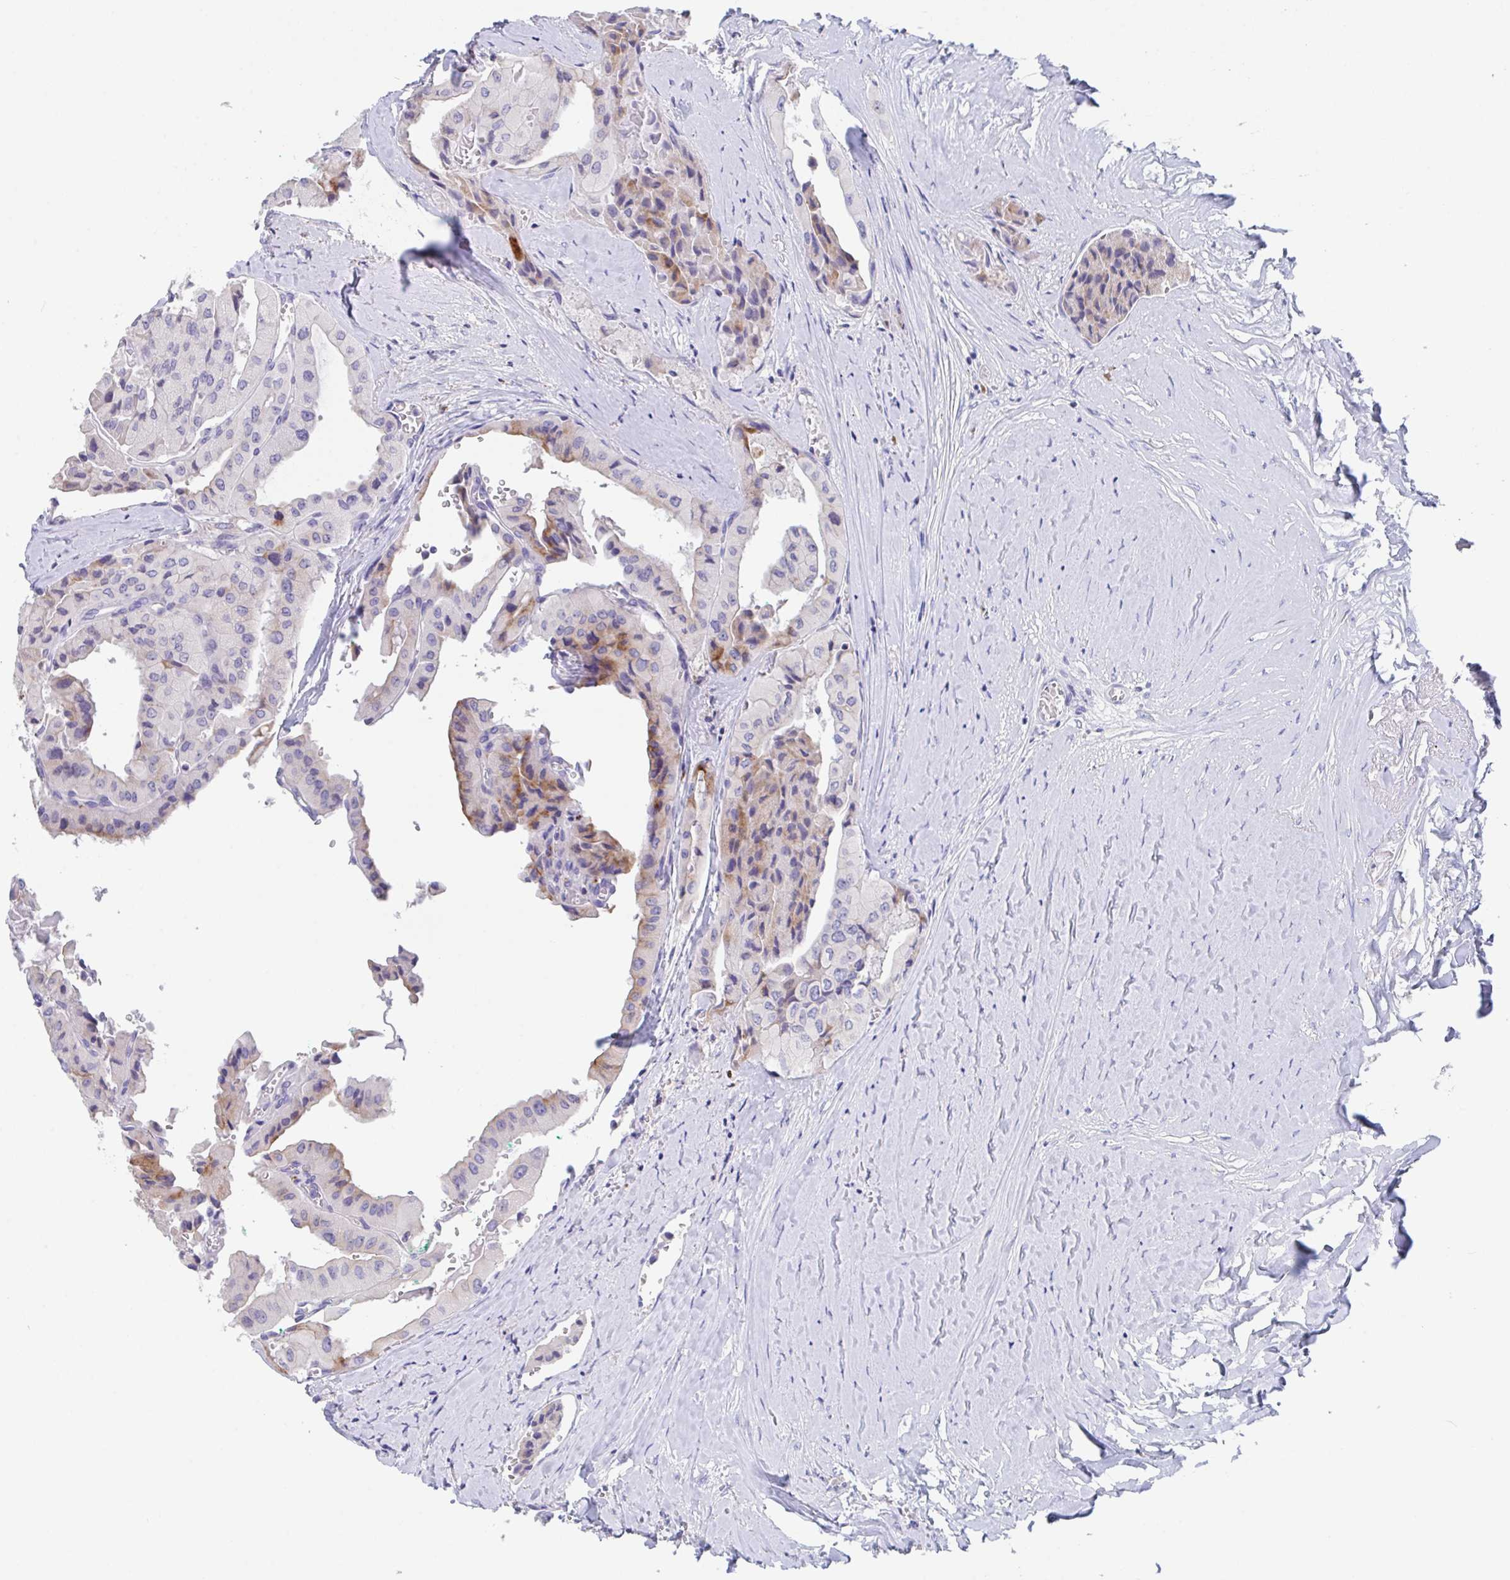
{"staining": {"intensity": "moderate", "quantity": "<25%", "location": "cytoplasmic/membranous"}, "tissue": "thyroid cancer", "cell_type": "Tumor cells", "image_type": "cancer", "snomed": [{"axis": "morphology", "description": "Normal tissue, NOS"}, {"axis": "morphology", "description": "Papillary adenocarcinoma, NOS"}, {"axis": "topography", "description": "Thyroid gland"}], "caption": "Protein staining of thyroid cancer tissue exhibits moderate cytoplasmic/membranous staining in about <25% of tumor cells.", "gene": "LRRC58", "patient": {"sex": "female", "age": 59}}